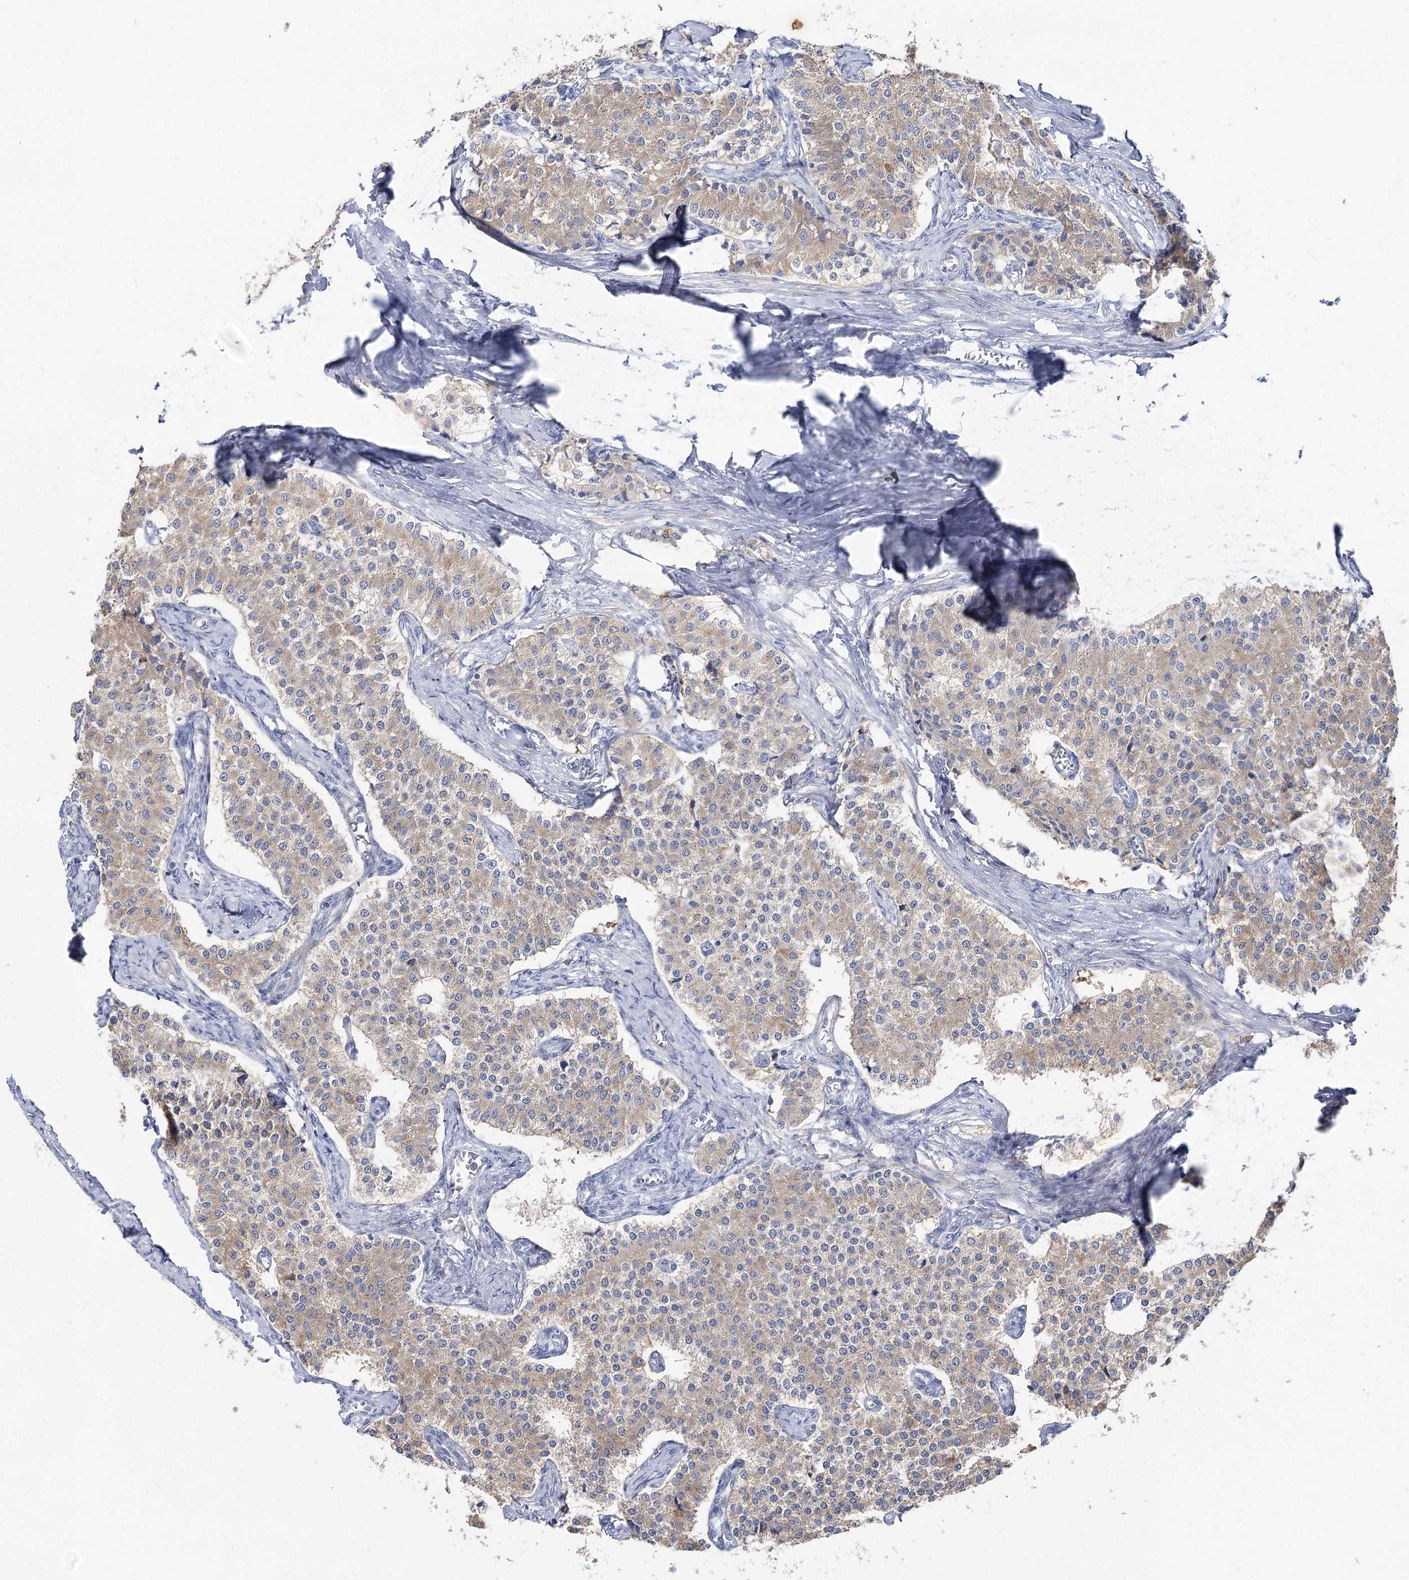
{"staining": {"intensity": "weak", "quantity": "25%-75%", "location": "cytoplasmic/membranous"}, "tissue": "carcinoid", "cell_type": "Tumor cells", "image_type": "cancer", "snomed": [{"axis": "morphology", "description": "Carcinoid, malignant, NOS"}, {"axis": "topography", "description": "Colon"}], "caption": "Immunohistochemical staining of human carcinoid (malignant) displays low levels of weak cytoplasmic/membranous protein staining in about 25%-75% of tumor cells.", "gene": "AGXT2", "patient": {"sex": "female", "age": 52}}